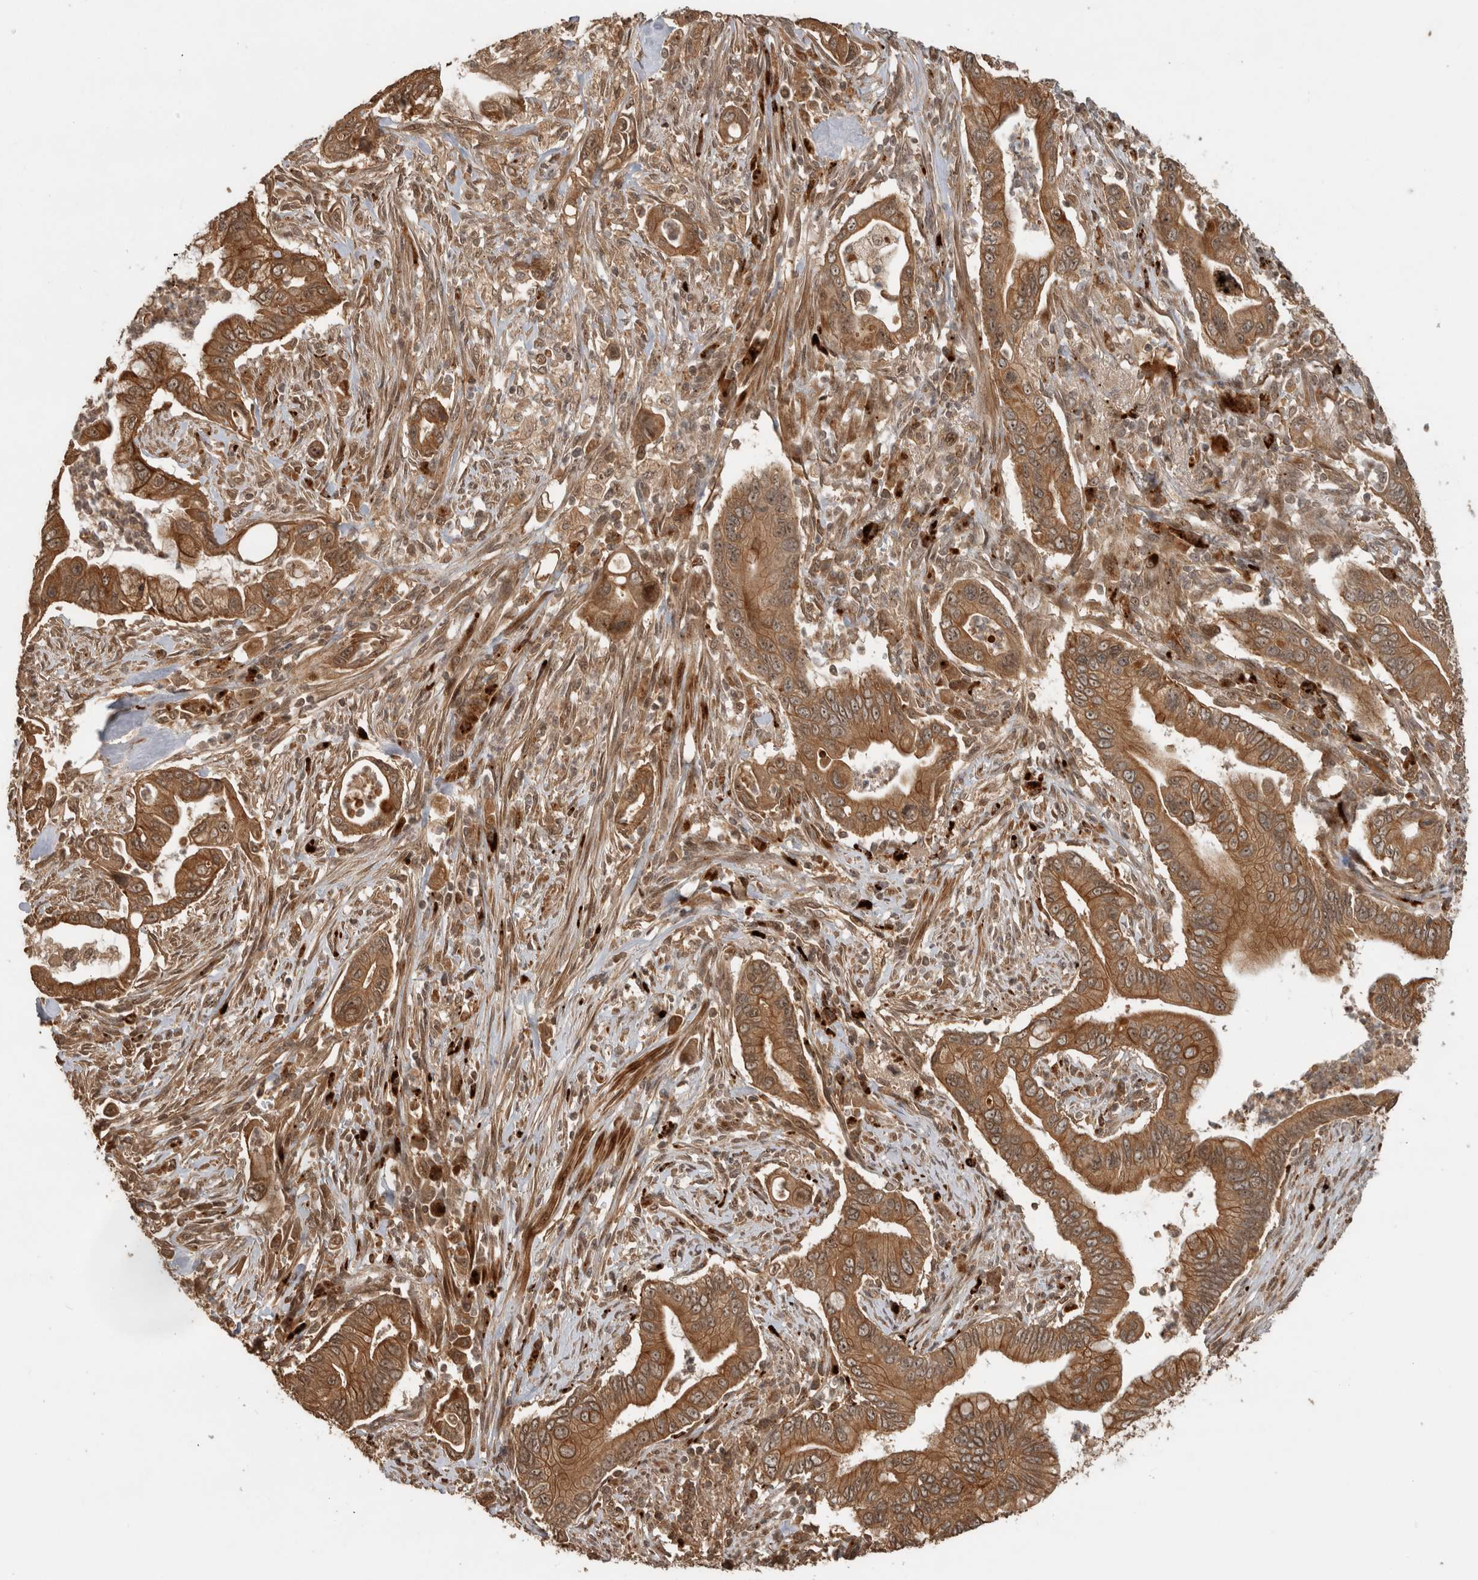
{"staining": {"intensity": "moderate", "quantity": ">75%", "location": "cytoplasmic/membranous"}, "tissue": "pancreatic cancer", "cell_type": "Tumor cells", "image_type": "cancer", "snomed": [{"axis": "morphology", "description": "Adenocarcinoma, NOS"}, {"axis": "topography", "description": "Pancreas"}], "caption": "The image displays a brown stain indicating the presence of a protein in the cytoplasmic/membranous of tumor cells in adenocarcinoma (pancreatic). The protein of interest is shown in brown color, while the nuclei are stained blue.", "gene": "PITPNC1", "patient": {"sex": "male", "age": 78}}